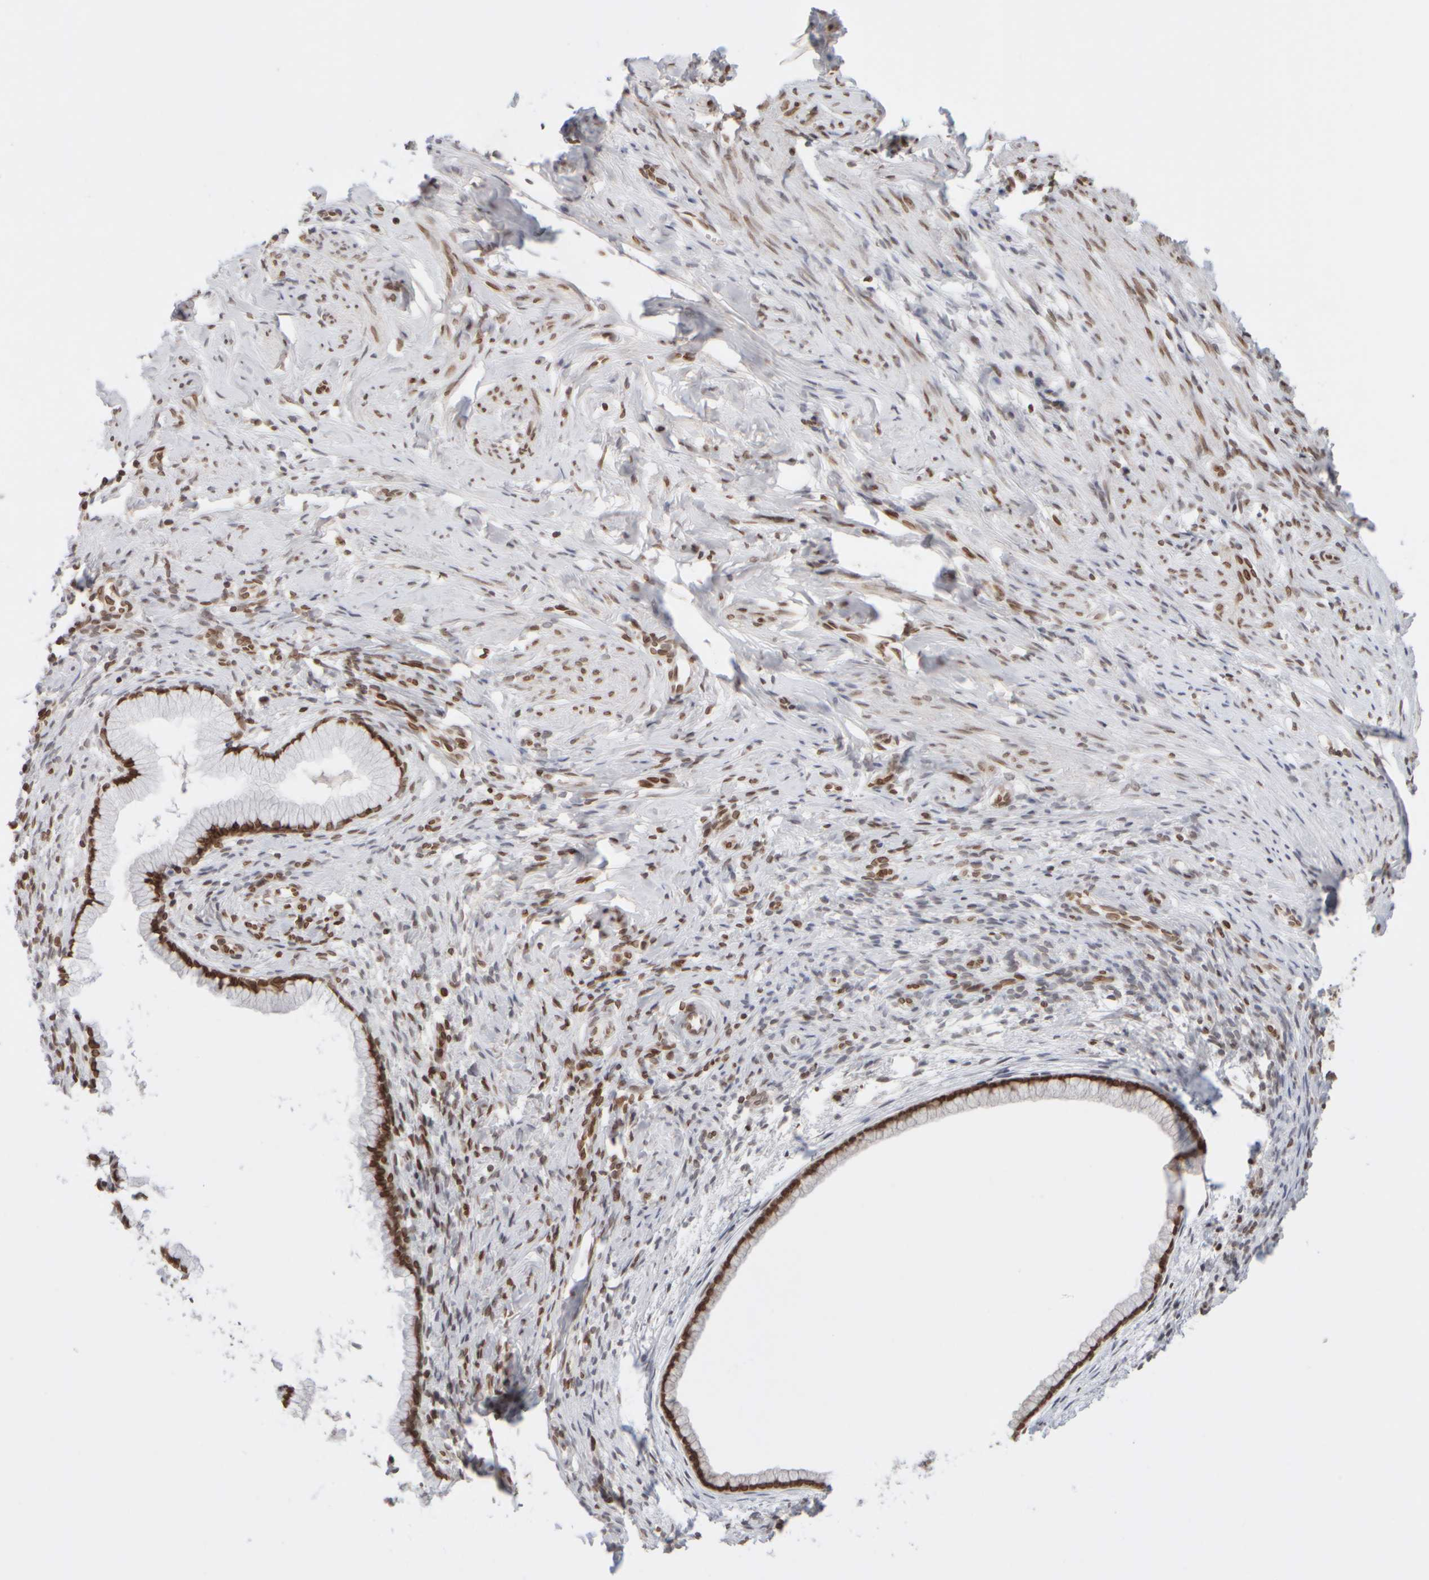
{"staining": {"intensity": "strong", "quantity": ">75%", "location": "nuclear"}, "tissue": "cervix", "cell_type": "Glandular cells", "image_type": "normal", "snomed": [{"axis": "morphology", "description": "Normal tissue, NOS"}, {"axis": "topography", "description": "Cervix"}], "caption": "The image demonstrates a brown stain indicating the presence of a protein in the nuclear of glandular cells in cervix.", "gene": "ZC3HC1", "patient": {"sex": "female", "age": 75}}